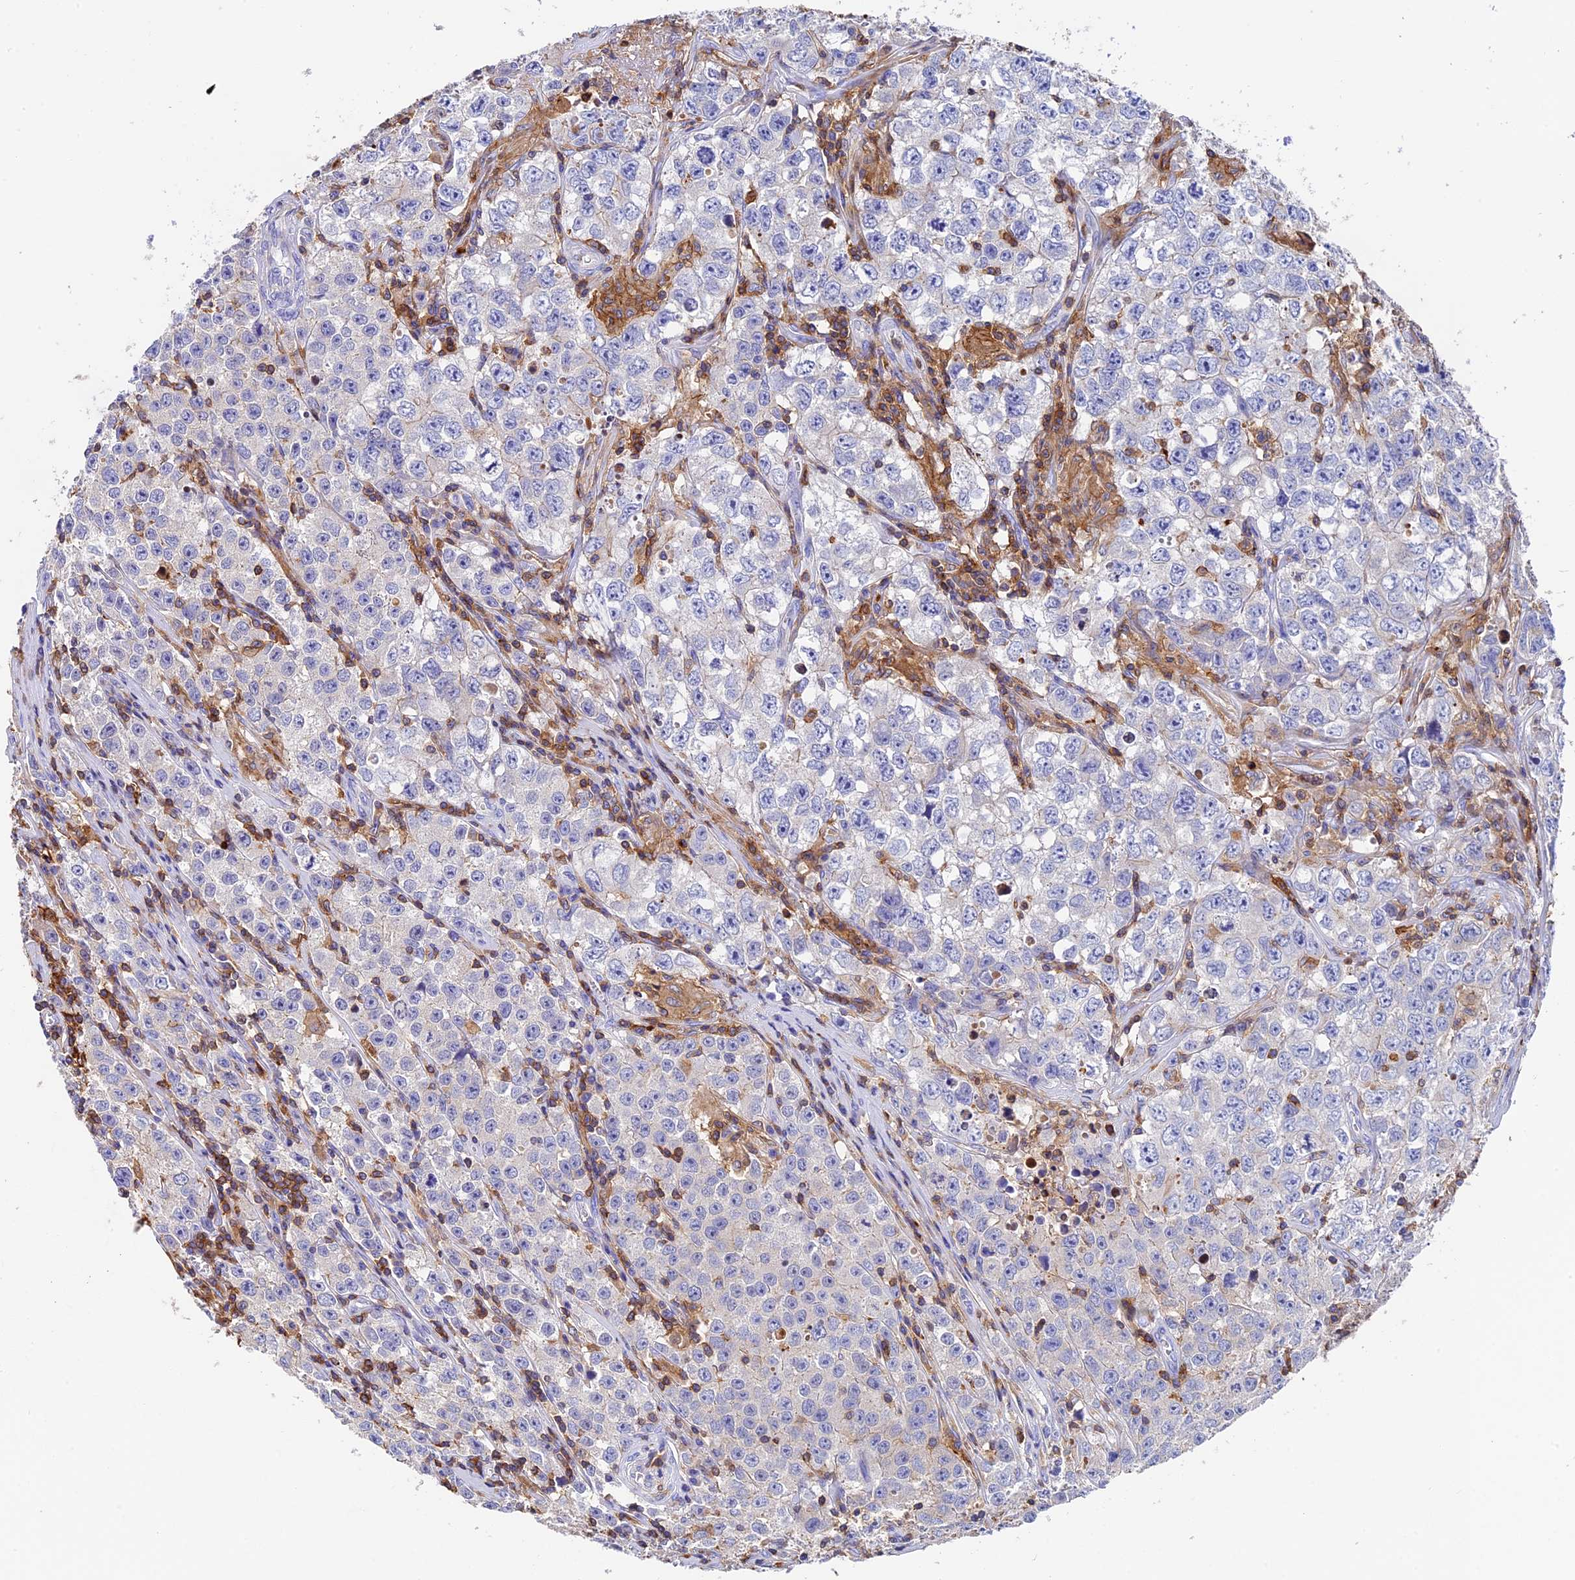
{"staining": {"intensity": "negative", "quantity": "none", "location": "none"}, "tissue": "testis cancer", "cell_type": "Tumor cells", "image_type": "cancer", "snomed": [{"axis": "morphology", "description": "Seminoma, NOS"}, {"axis": "morphology", "description": "Carcinoma, Embryonal, NOS"}, {"axis": "topography", "description": "Testis"}], "caption": "A high-resolution micrograph shows immunohistochemistry staining of embryonal carcinoma (testis), which demonstrates no significant expression in tumor cells.", "gene": "ADAT1", "patient": {"sex": "male", "age": 43}}